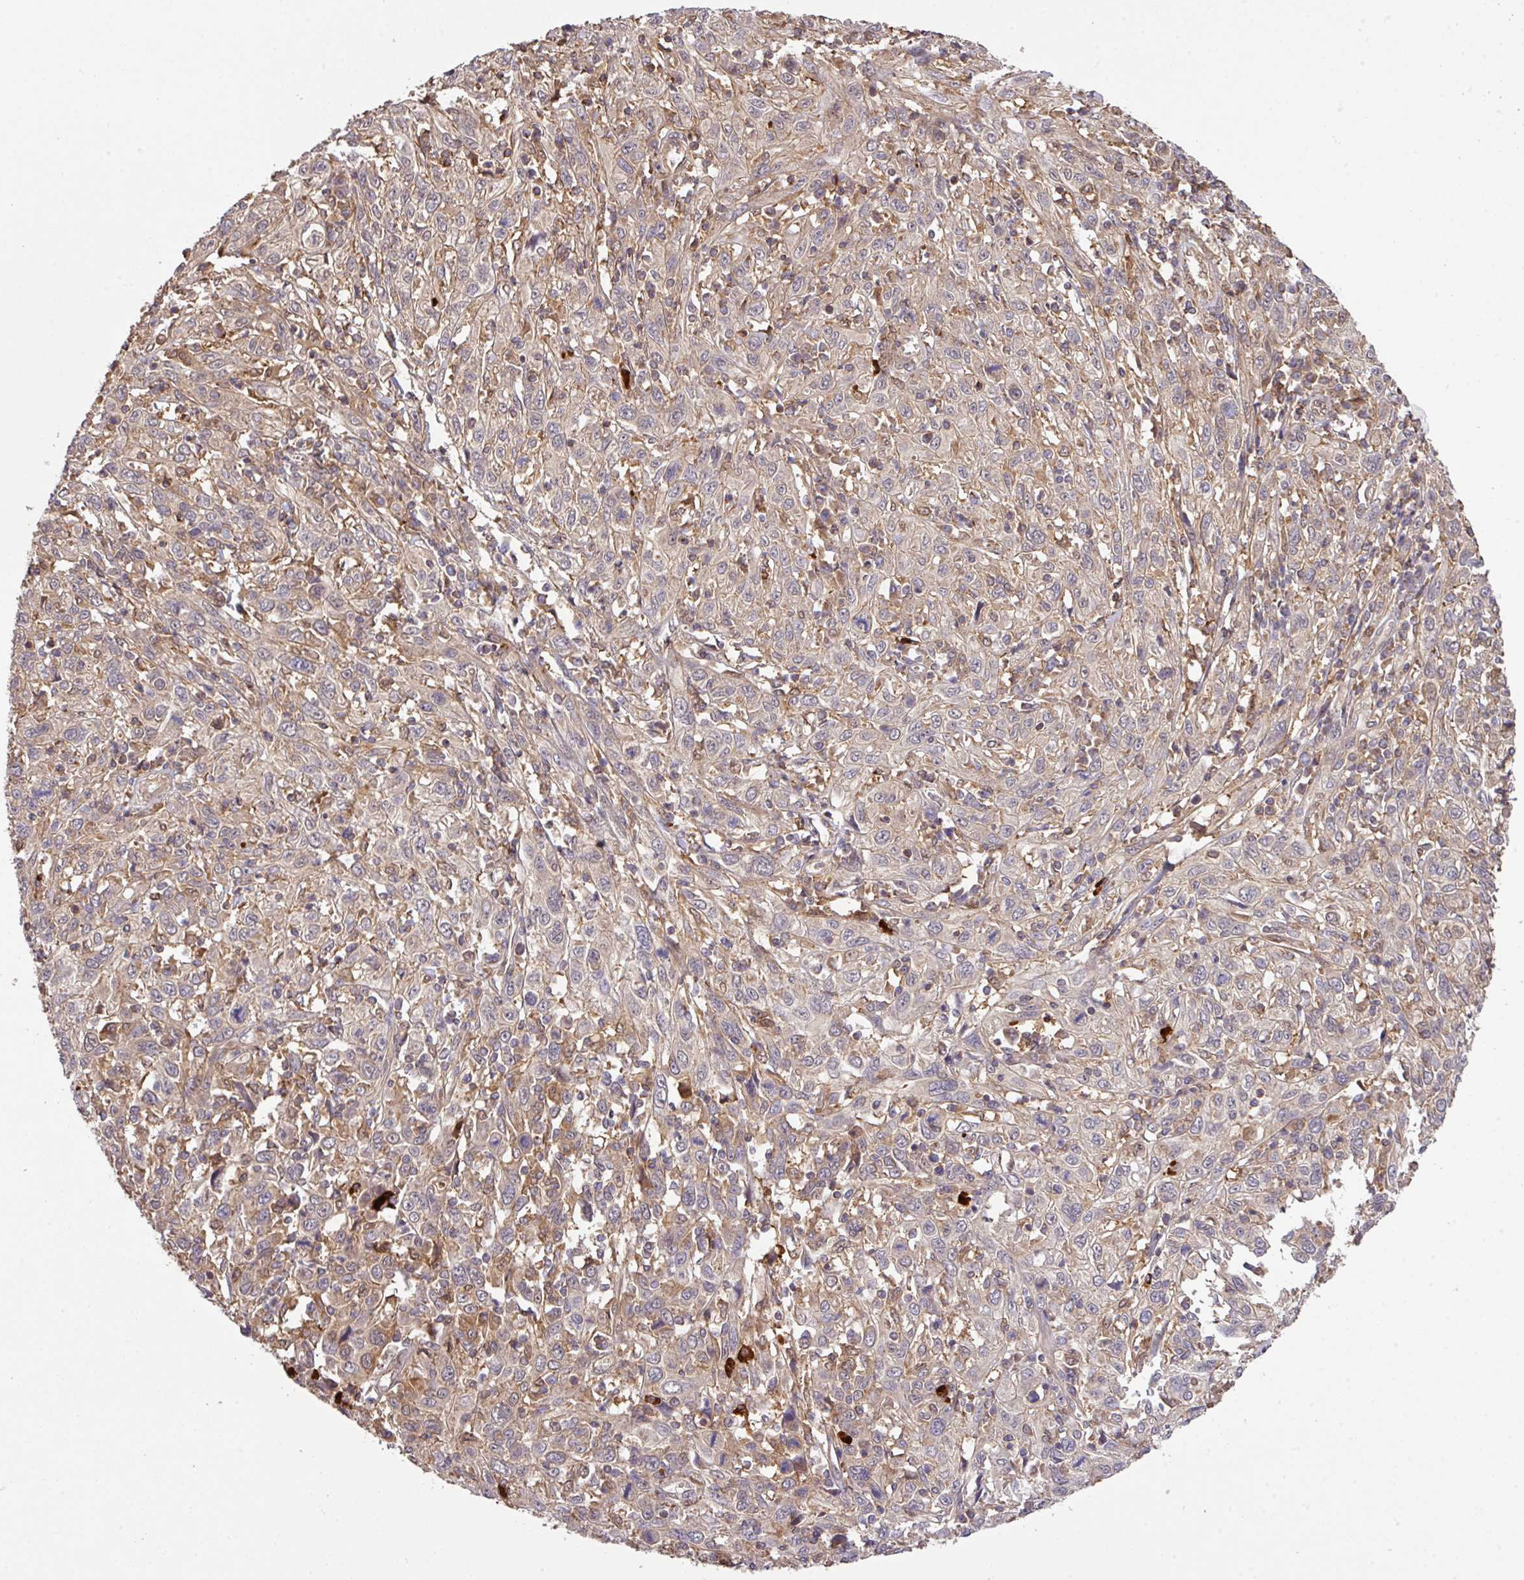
{"staining": {"intensity": "moderate", "quantity": "25%-75%", "location": "cytoplasmic/membranous,nuclear"}, "tissue": "cervical cancer", "cell_type": "Tumor cells", "image_type": "cancer", "snomed": [{"axis": "morphology", "description": "Squamous cell carcinoma, NOS"}, {"axis": "topography", "description": "Cervix"}], "caption": "Cervical cancer stained for a protein (brown) shows moderate cytoplasmic/membranous and nuclear positive positivity in approximately 25%-75% of tumor cells.", "gene": "ARPIN", "patient": {"sex": "female", "age": 46}}